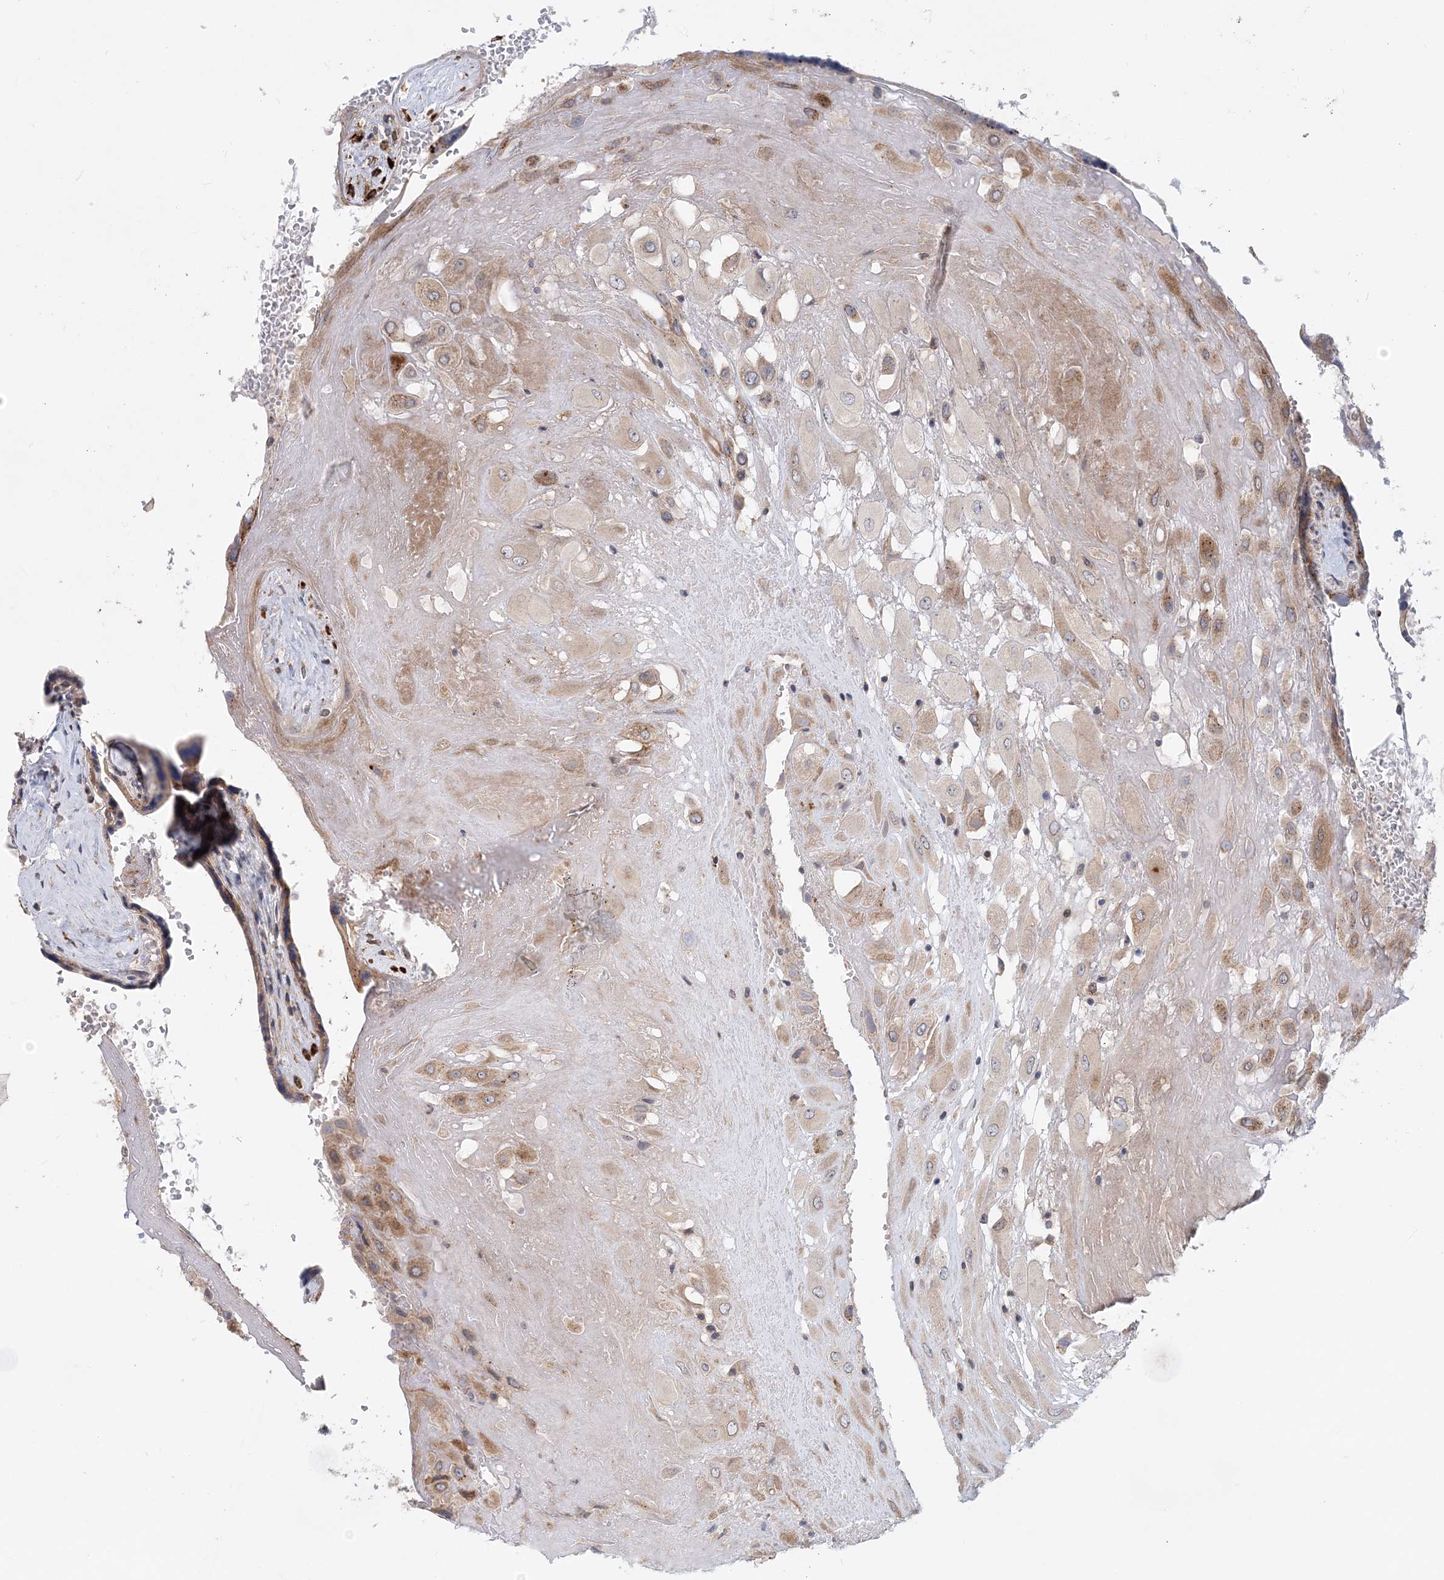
{"staining": {"intensity": "moderate", "quantity": "<25%", "location": "cytoplasmic/membranous"}, "tissue": "placenta", "cell_type": "Decidual cells", "image_type": "normal", "snomed": [{"axis": "morphology", "description": "Normal tissue, NOS"}, {"axis": "topography", "description": "Placenta"}], "caption": "This micrograph reveals immunohistochemistry staining of normal placenta, with low moderate cytoplasmic/membranous expression in about <25% of decidual cells.", "gene": "PCYOX1L", "patient": {"sex": "female", "age": 37}}